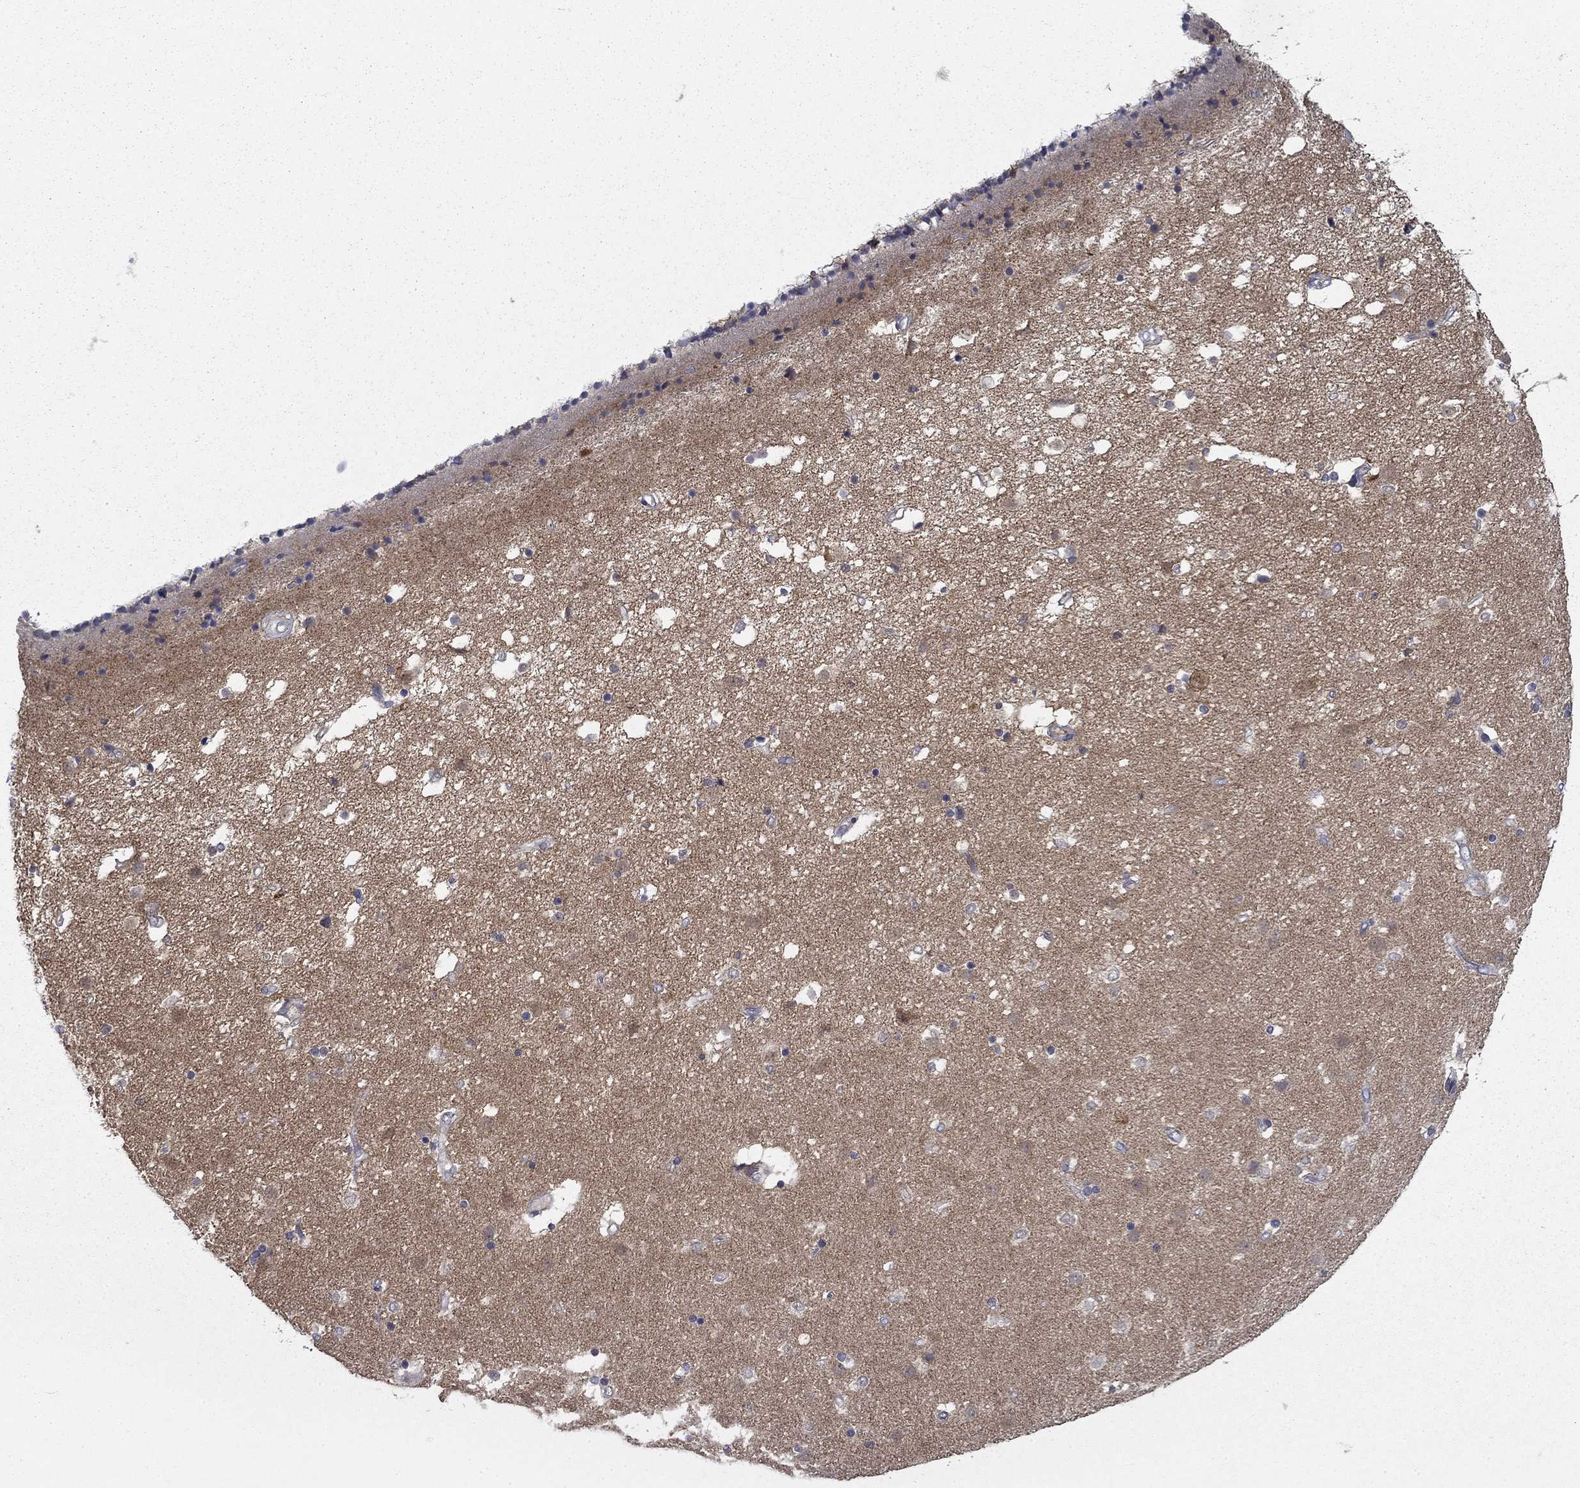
{"staining": {"intensity": "negative", "quantity": "none", "location": "none"}, "tissue": "caudate", "cell_type": "Glial cells", "image_type": "normal", "snomed": [{"axis": "morphology", "description": "Normal tissue, NOS"}, {"axis": "topography", "description": "Lateral ventricle wall"}], "caption": "Immunohistochemistry (IHC) image of normal caudate: caudate stained with DAB shows no significant protein staining in glial cells.", "gene": "NIT2", "patient": {"sex": "female", "age": 71}}